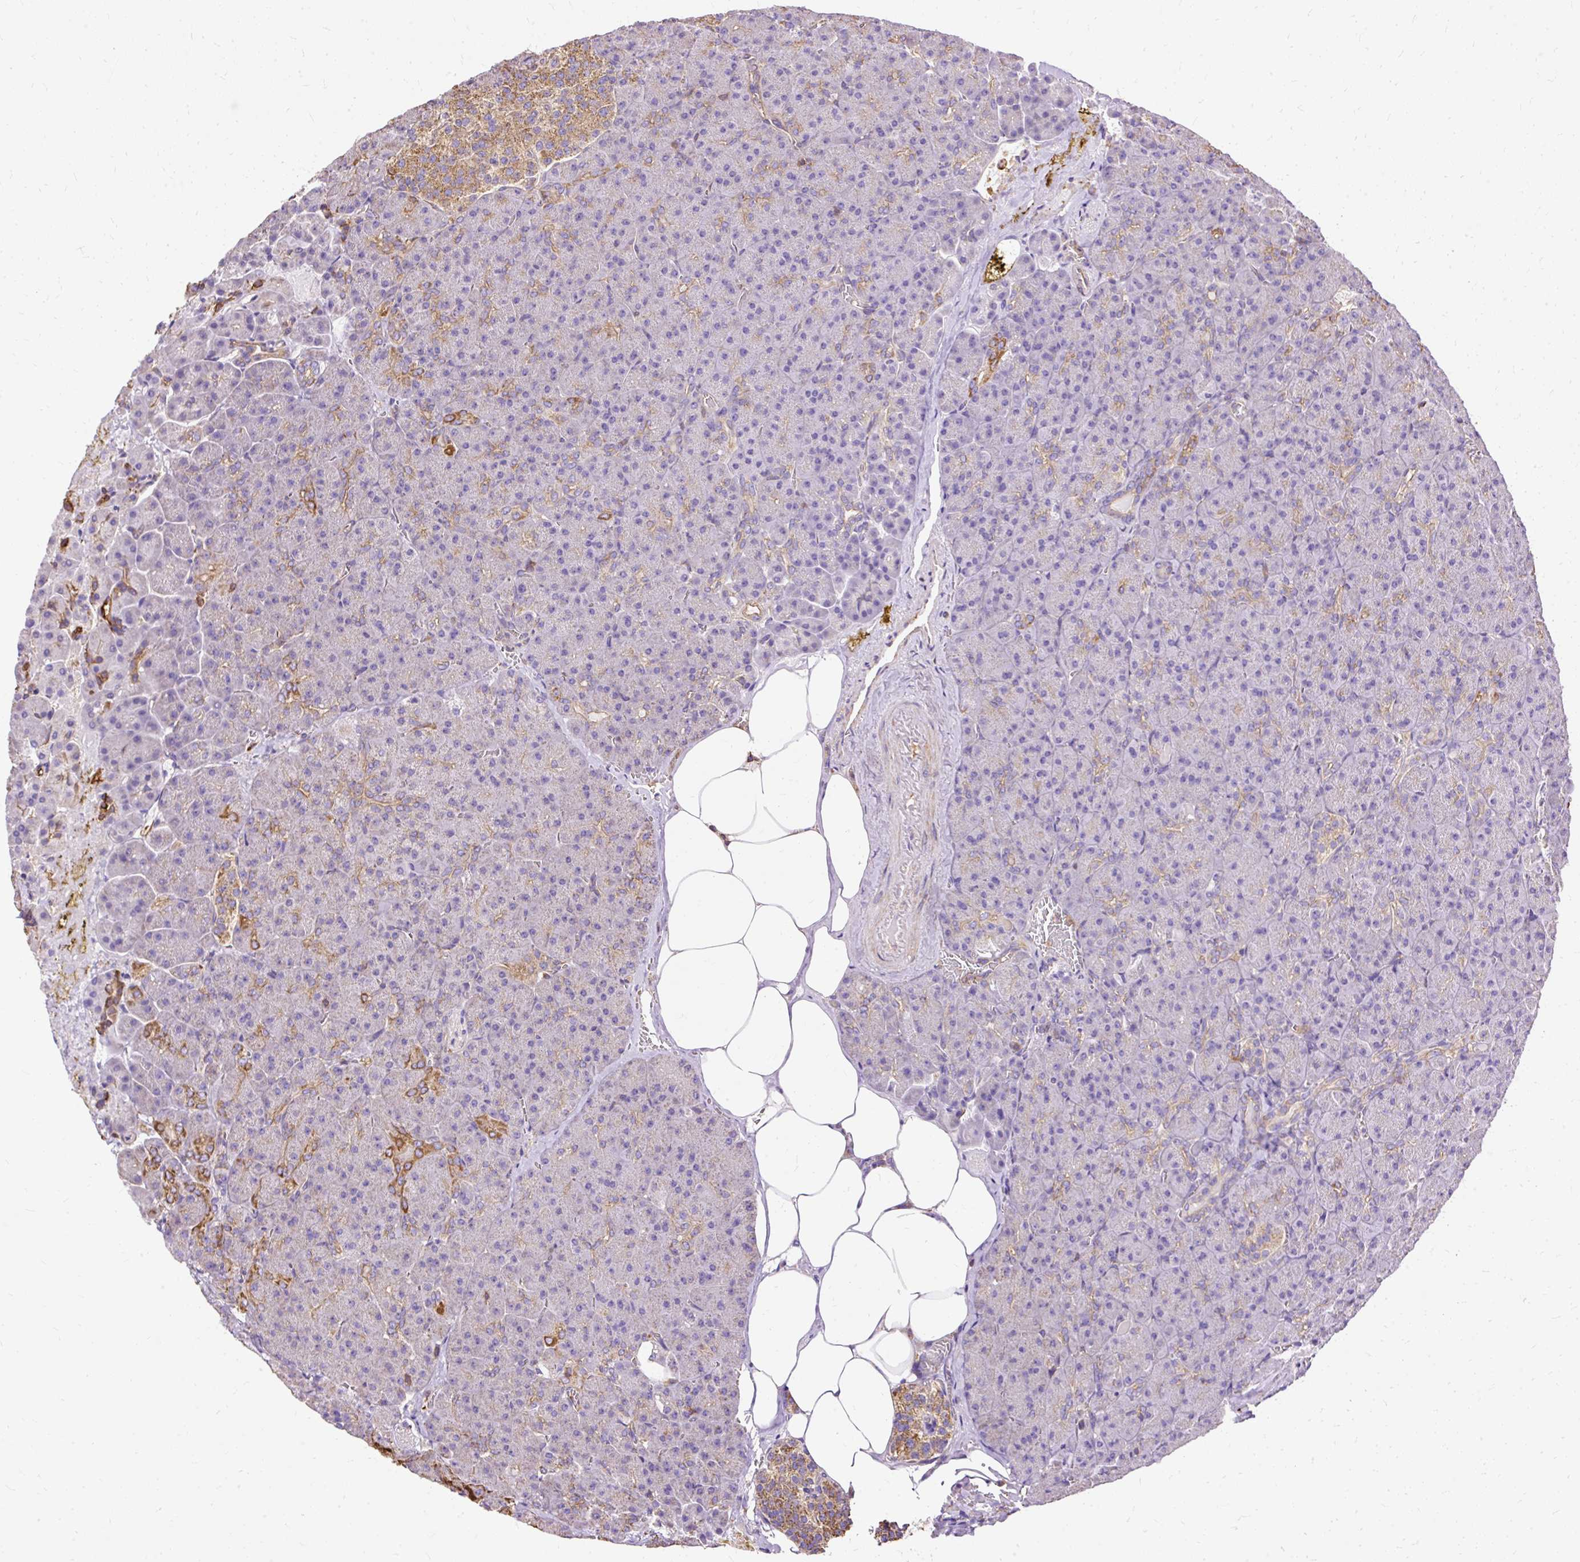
{"staining": {"intensity": "strong", "quantity": "<25%", "location": "cytoplasmic/membranous"}, "tissue": "pancreas", "cell_type": "Exocrine glandular cells", "image_type": "normal", "snomed": [{"axis": "morphology", "description": "Normal tissue, NOS"}, {"axis": "topography", "description": "Pancreas"}], "caption": "Immunohistochemical staining of normal human pancreas shows strong cytoplasmic/membranous protein staining in approximately <25% of exocrine glandular cells.", "gene": "KLHL11", "patient": {"sex": "female", "age": 74}}